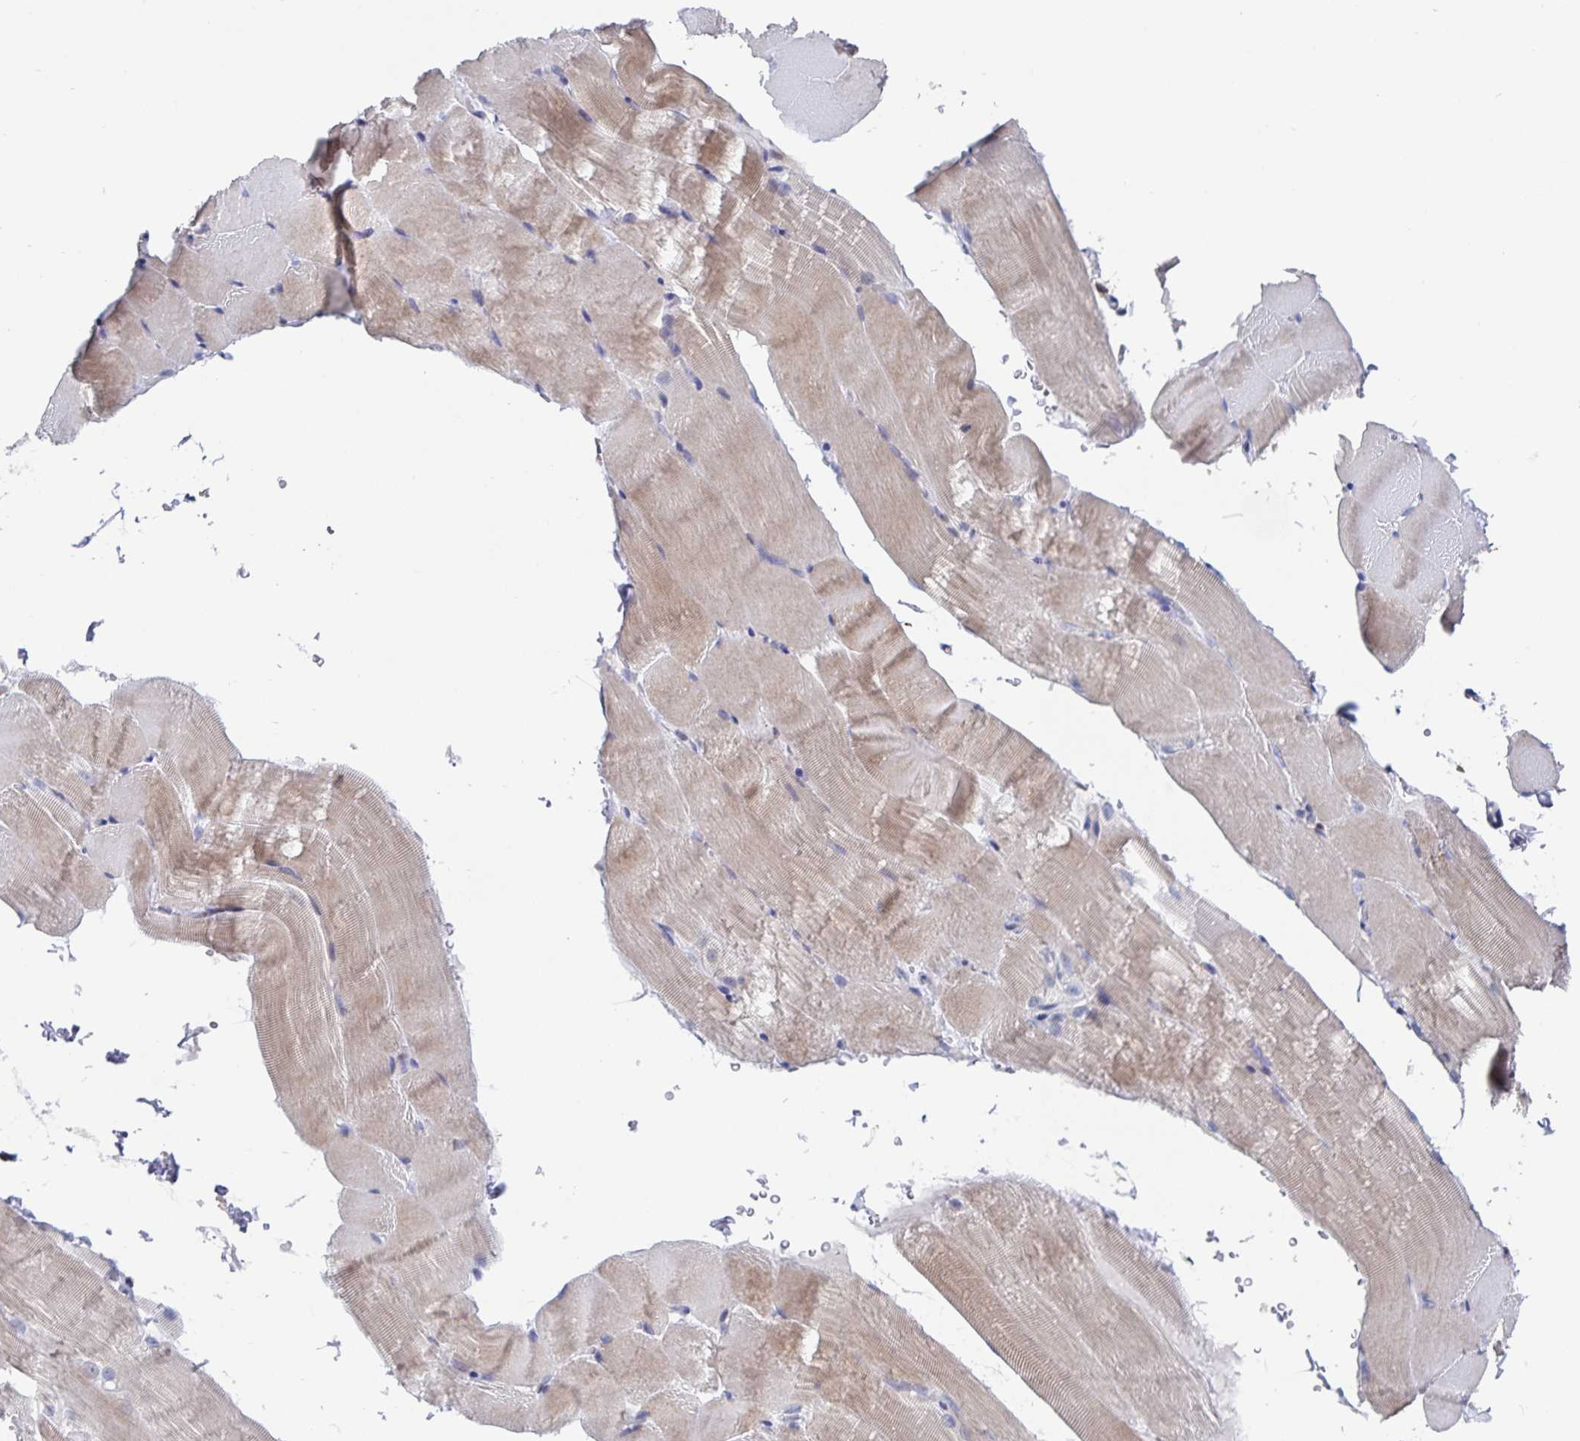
{"staining": {"intensity": "weak", "quantity": "25%-75%", "location": "cytoplasmic/membranous"}, "tissue": "skeletal muscle", "cell_type": "Myocytes", "image_type": "normal", "snomed": [{"axis": "morphology", "description": "Normal tissue, NOS"}, {"axis": "topography", "description": "Skeletal muscle"}], "caption": "Protein analysis of normal skeletal muscle shows weak cytoplasmic/membranous staining in about 25%-75% of myocytes. (IHC, brightfield microscopy, high magnification).", "gene": "ZIK1", "patient": {"sex": "female", "age": 37}}